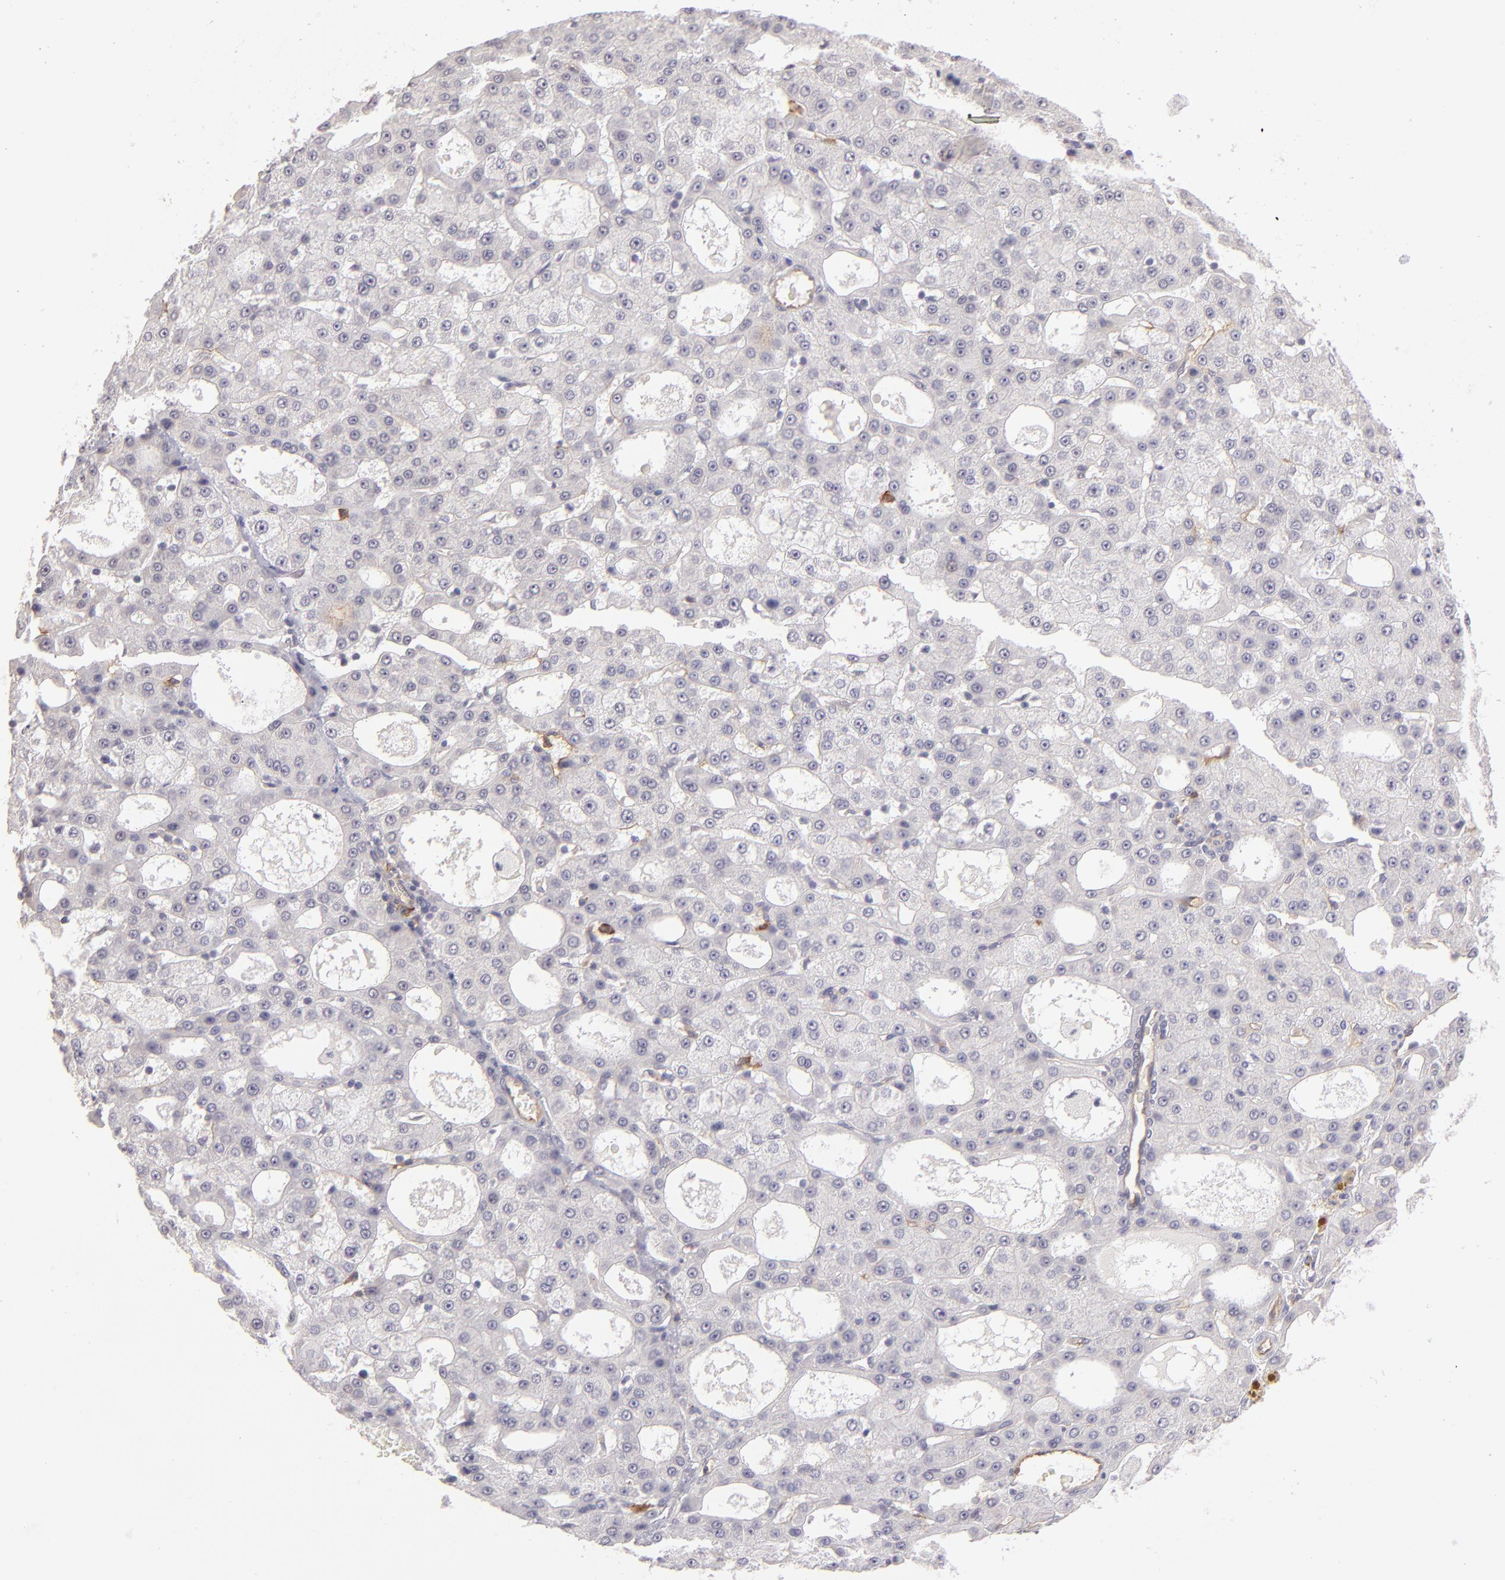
{"staining": {"intensity": "negative", "quantity": "none", "location": "none"}, "tissue": "liver cancer", "cell_type": "Tumor cells", "image_type": "cancer", "snomed": [{"axis": "morphology", "description": "Carcinoma, Hepatocellular, NOS"}, {"axis": "topography", "description": "Liver"}], "caption": "Immunohistochemical staining of liver cancer displays no significant expression in tumor cells.", "gene": "THBD", "patient": {"sex": "male", "age": 47}}